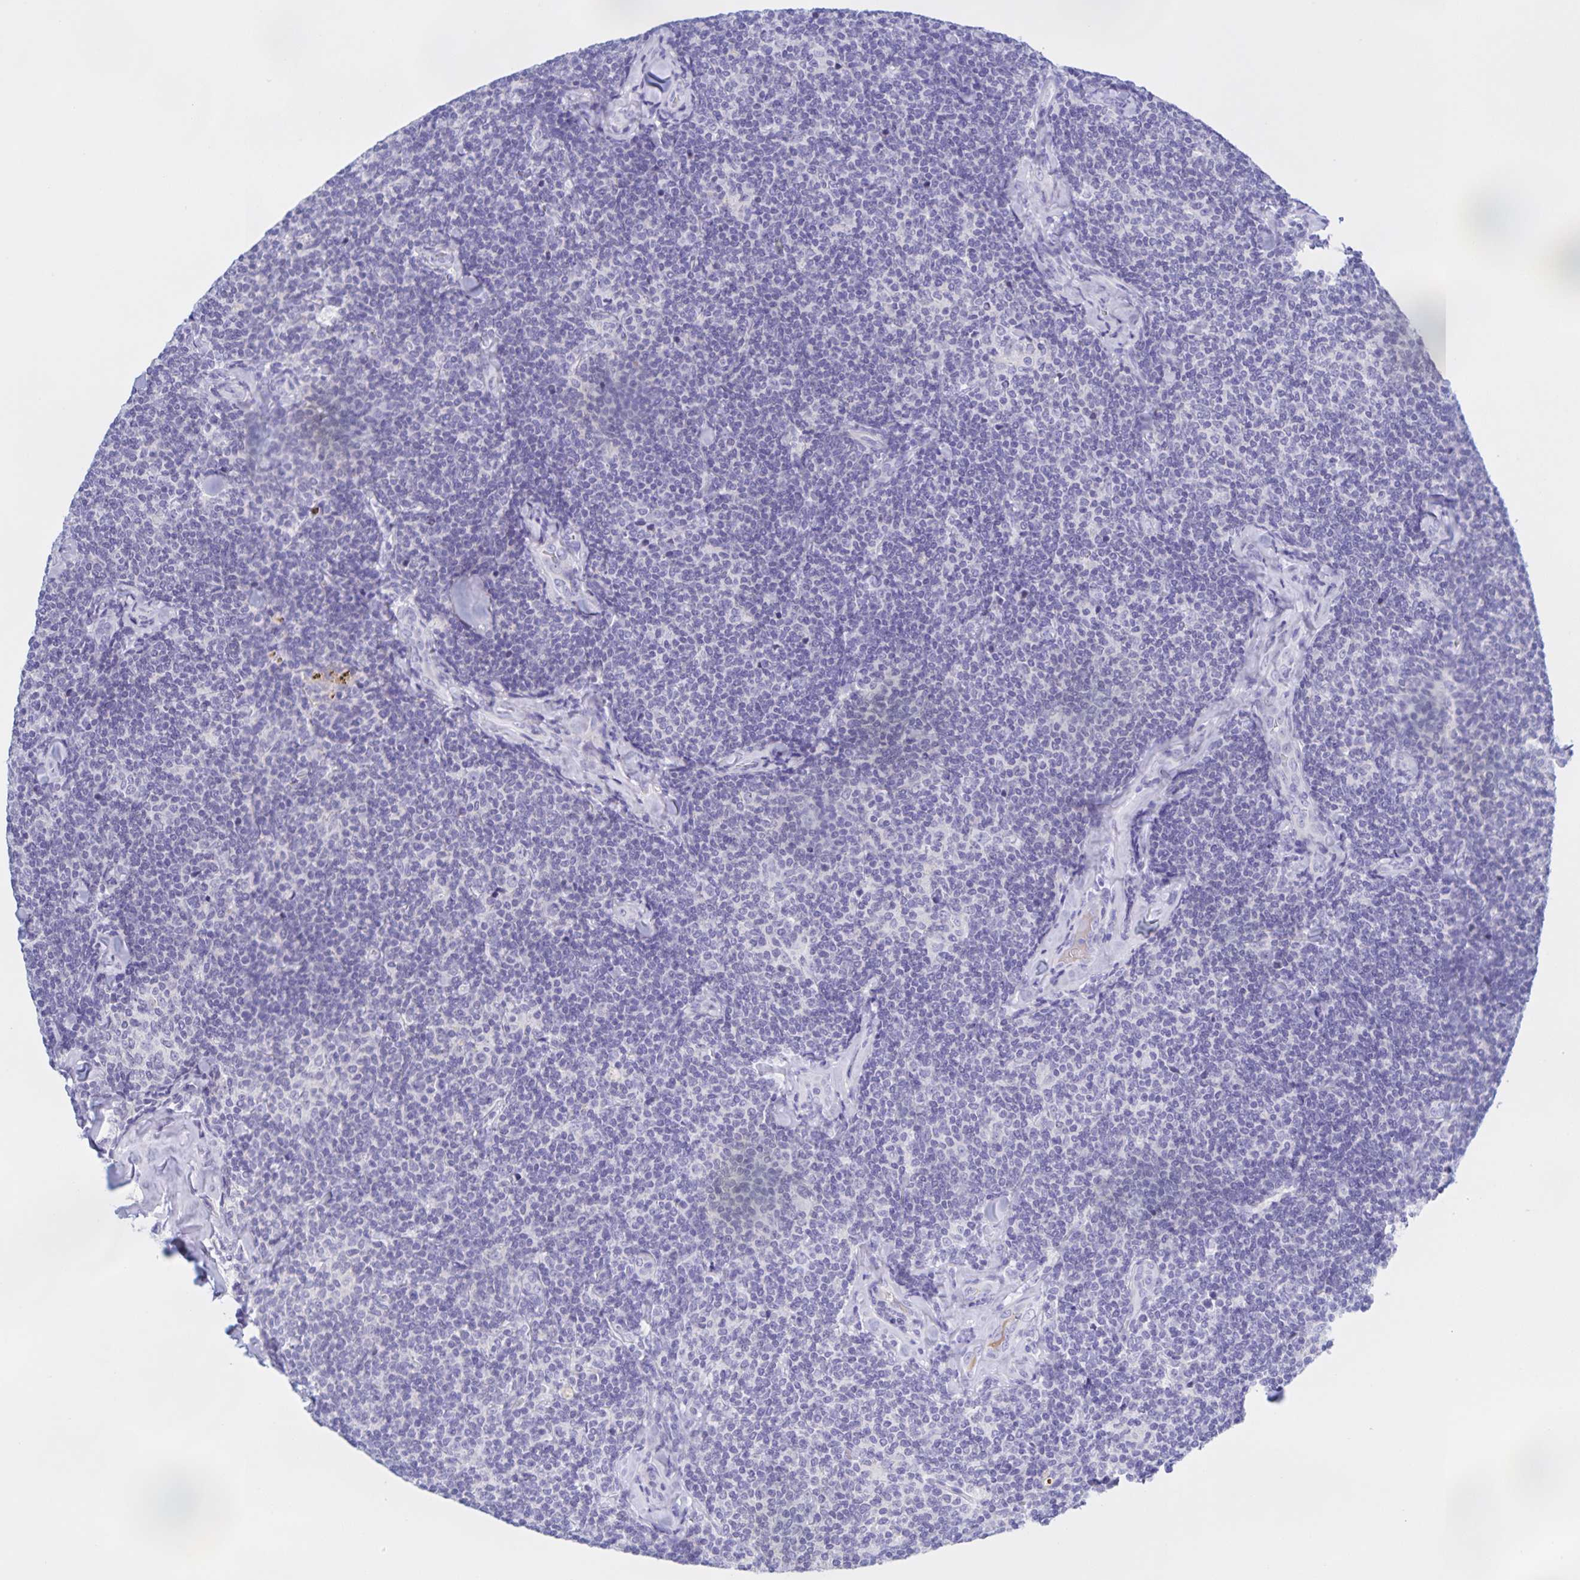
{"staining": {"intensity": "negative", "quantity": "none", "location": "none"}, "tissue": "lymphoma", "cell_type": "Tumor cells", "image_type": "cancer", "snomed": [{"axis": "morphology", "description": "Malignant lymphoma, non-Hodgkin's type, Low grade"}, {"axis": "topography", "description": "Lymph node"}], "caption": "Immunohistochemistry image of human malignant lymphoma, non-Hodgkin's type (low-grade) stained for a protein (brown), which demonstrates no expression in tumor cells. (DAB IHC visualized using brightfield microscopy, high magnification).", "gene": "CATSPER4", "patient": {"sex": "female", "age": 56}}